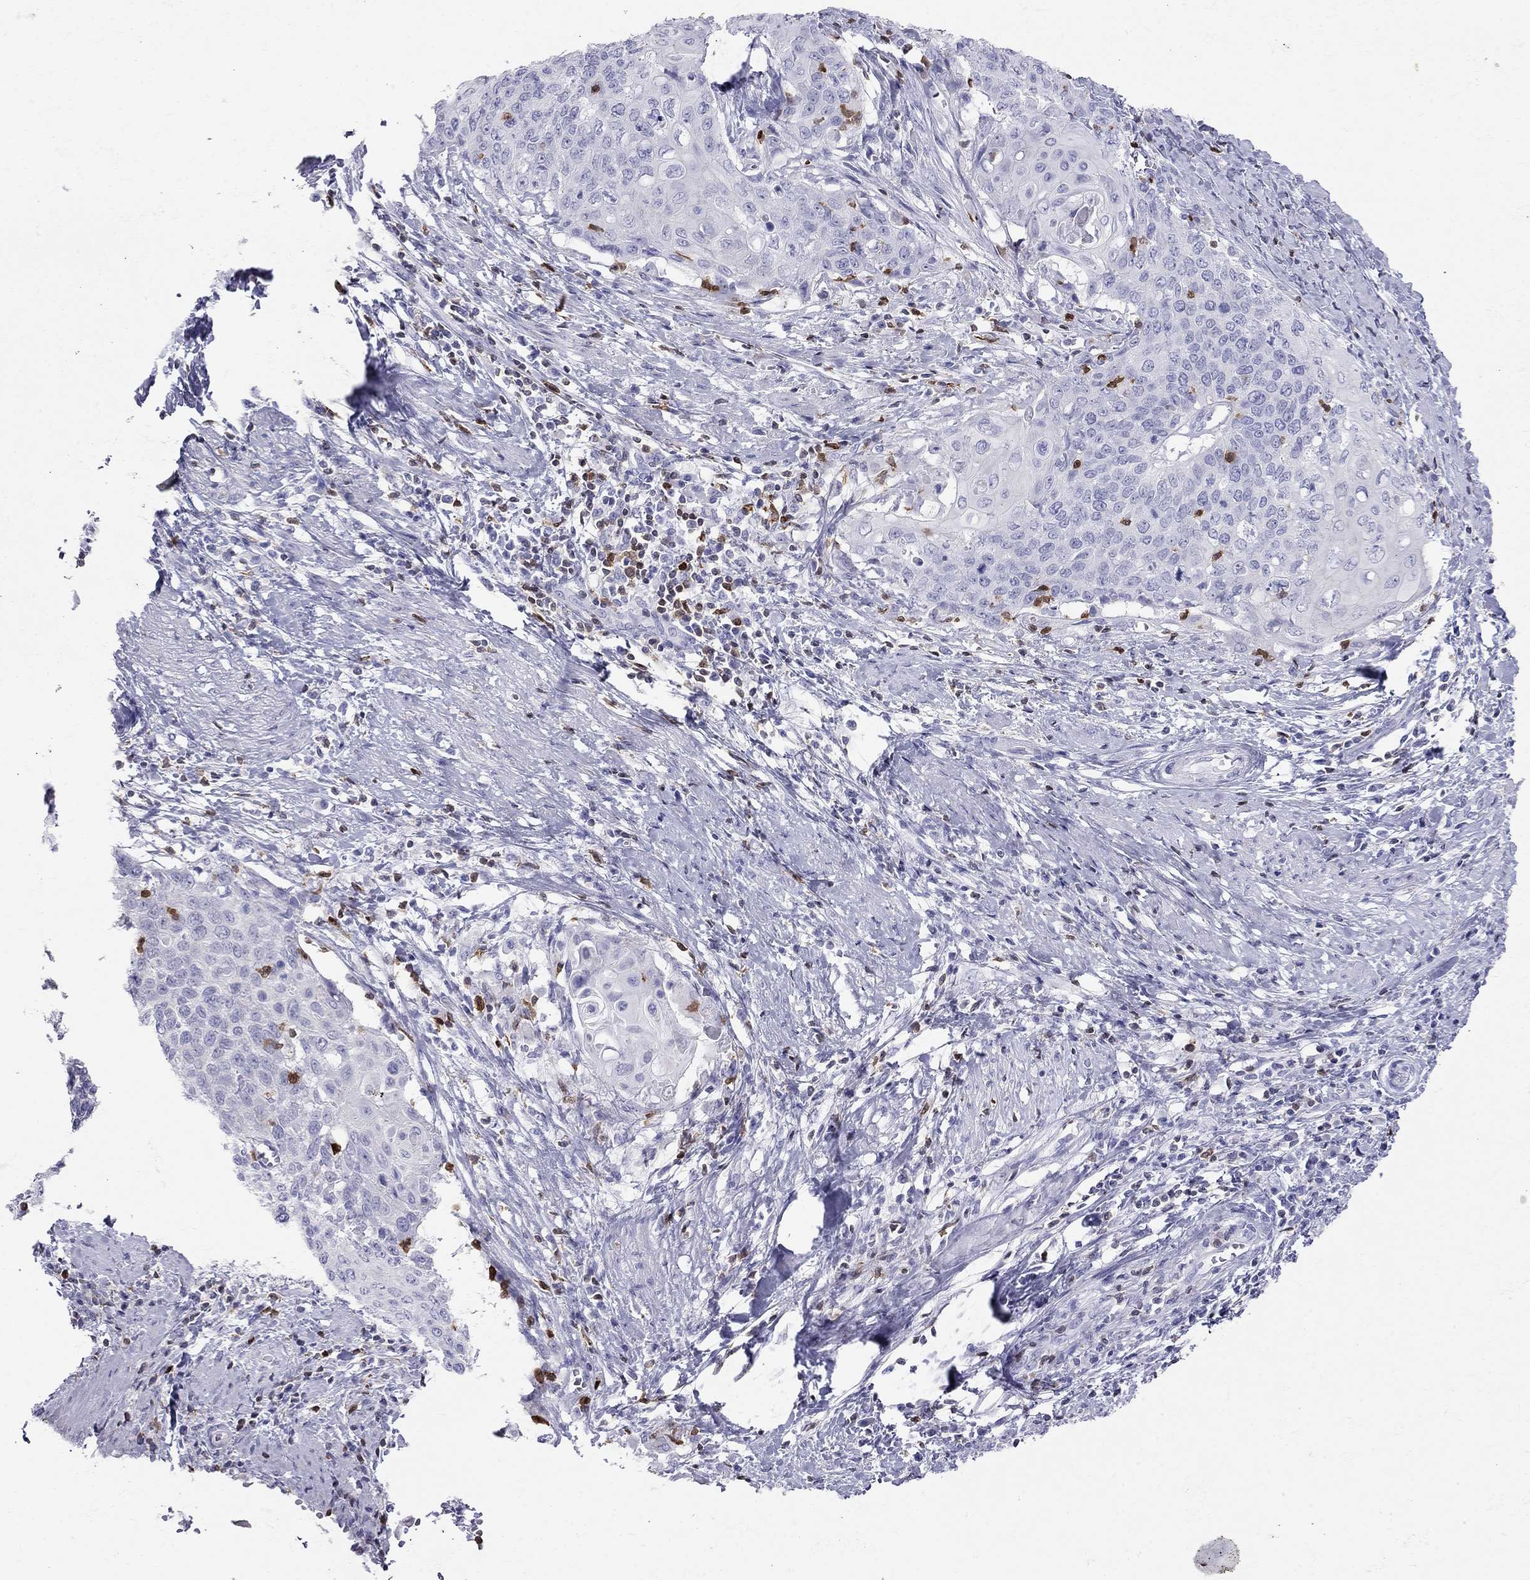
{"staining": {"intensity": "negative", "quantity": "none", "location": "none"}, "tissue": "cervical cancer", "cell_type": "Tumor cells", "image_type": "cancer", "snomed": [{"axis": "morphology", "description": "Squamous cell carcinoma, NOS"}, {"axis": "topography", "description": "Cervix"}], "caption": "Immunohistochemistry (IHC) of human cervical cancer (squamous cell carcinoma) exhibits no staining in tumor cells.", "gene": "SH2D2A", "patient": {"sex": "female", "age": 39}}